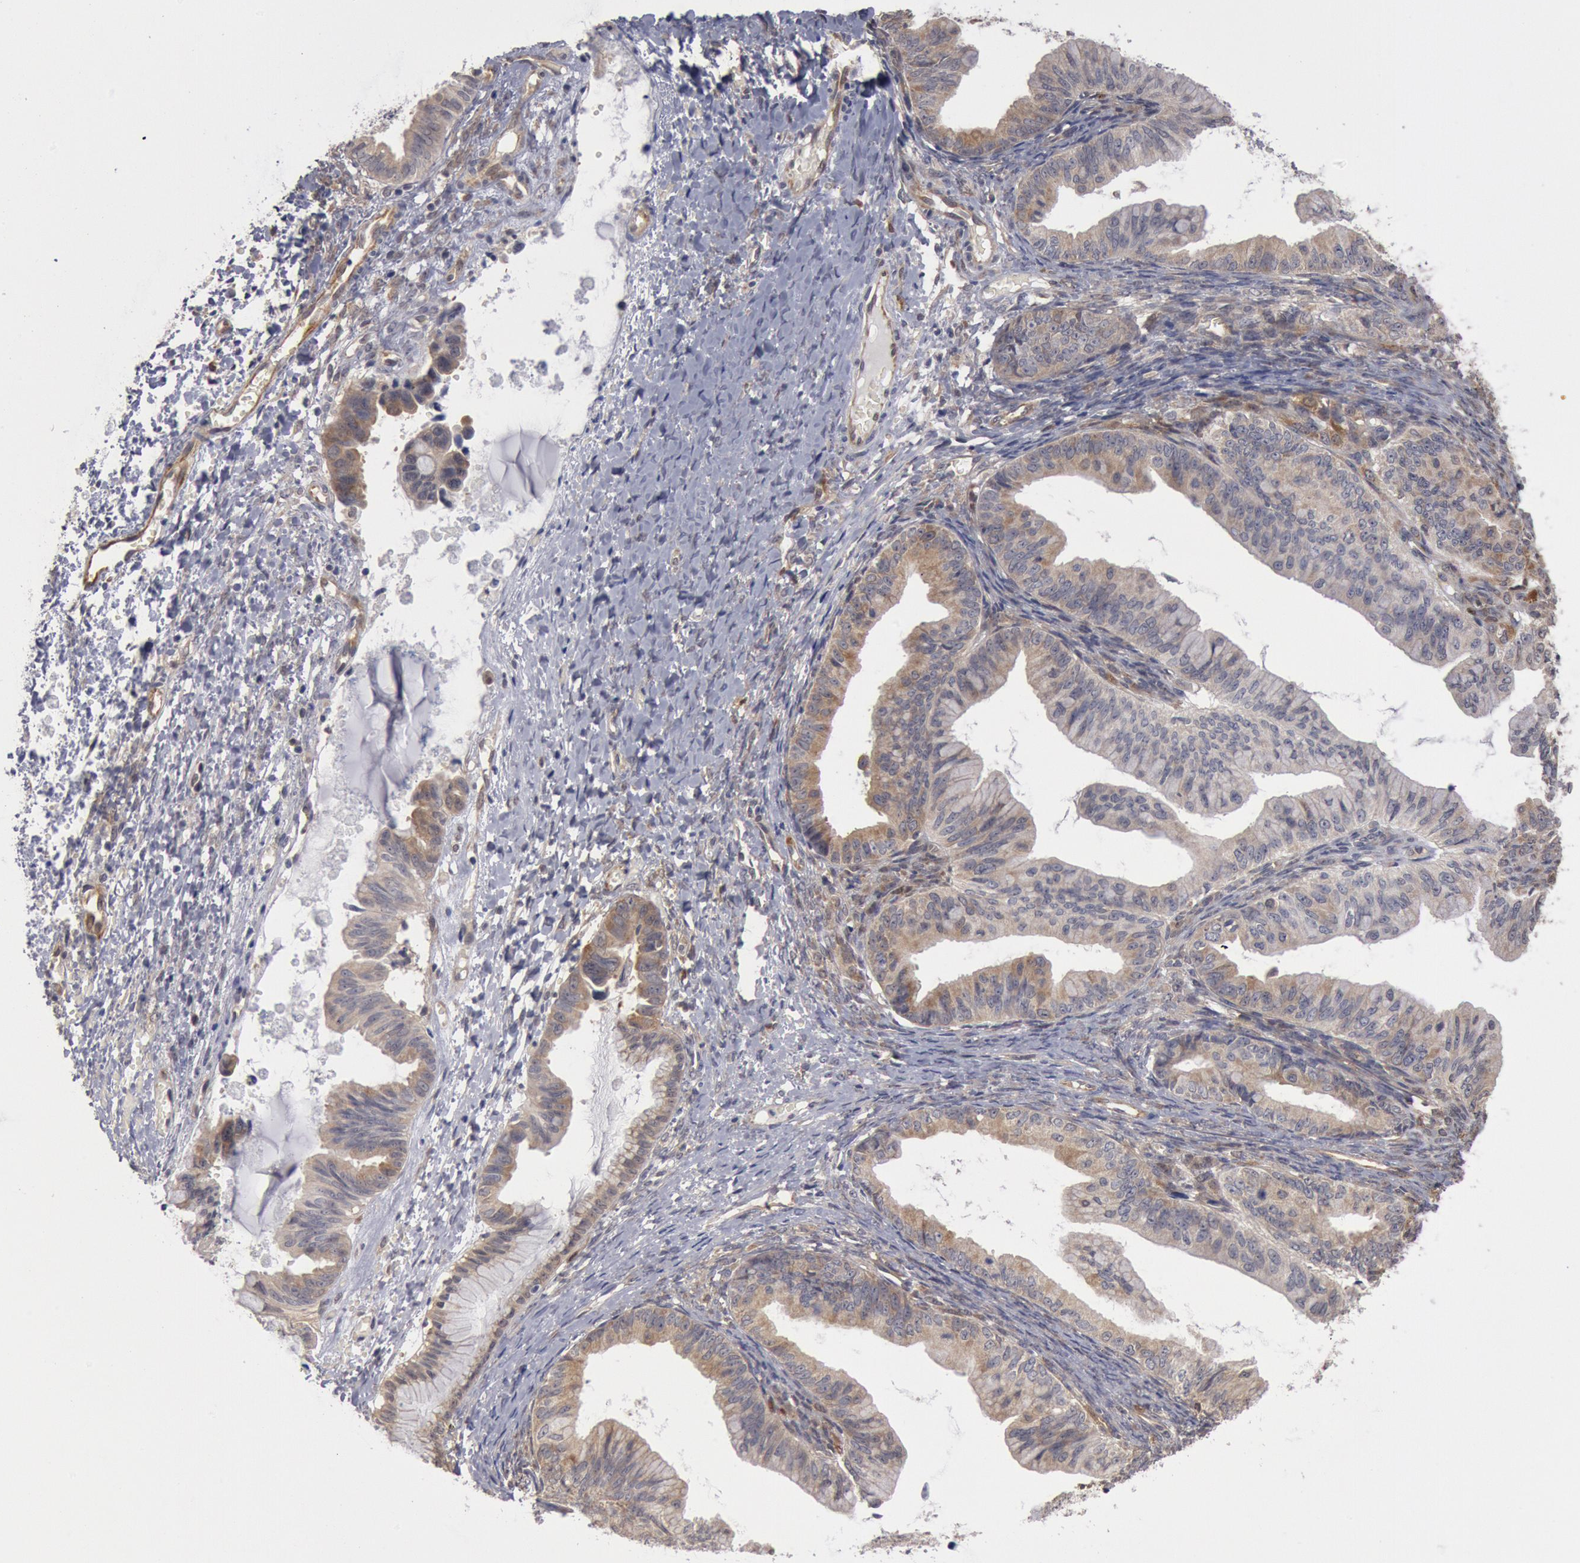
{"staining": {"intensity": "weak", "quantity": "<25%", "location": "cytoplasmic/membranous"}, "tissue": "ovarian cancer", "cell_type": "Tumor cells", "image_type": "cancer", "snomed": [{"axis": "morphology", "description": "Cystadenocarcinoma, mucinous, NOS"}, {"axis": "topography", "description": "Ovary"}], "caption": "Histopathology image shows no significant protein staining in tumor cells of ovarian cancer. Nuclei are stained in blue.", "gene": "DNAJA1", "patient": {"sex": "female", "age": 36}}